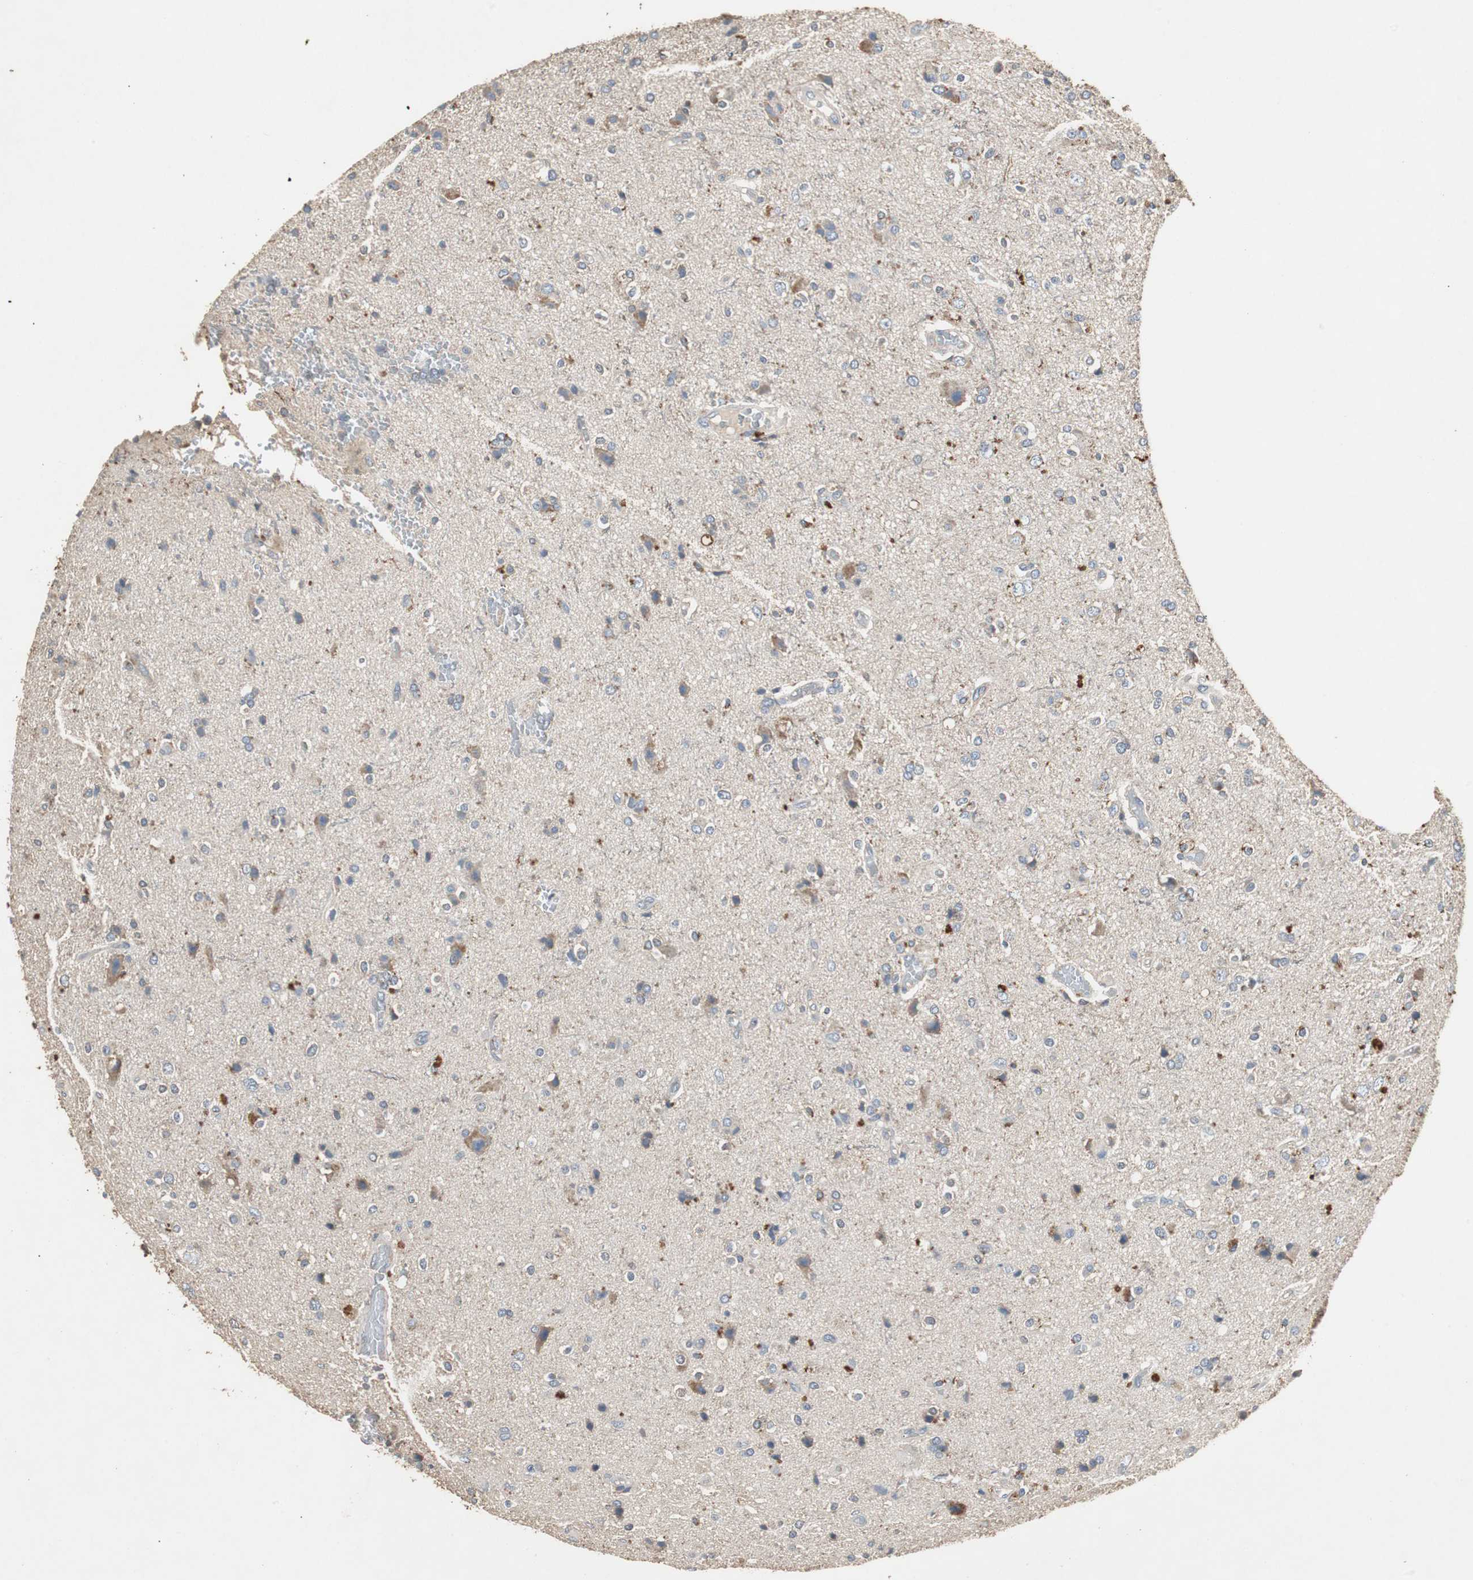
{"staining": {"intensity": "weak", "quantity": "<25%", "location": "cytoplasmic/membranous"}, "tissue": "glioma", "cell_type": "Tumor cells", "image_type": "cancer", "snomed": [{"axis": "morphology", "description": "Glioma, malignant, High grade"}, {"axis": "topography", "description": "Brain"}], "caption": "Immunohistochemistry (IHC) of glioma demonstrates no positivity in tumor cells.", "gene": "TNFRSF14", "patient": {"sex": "male", "age": 47}}